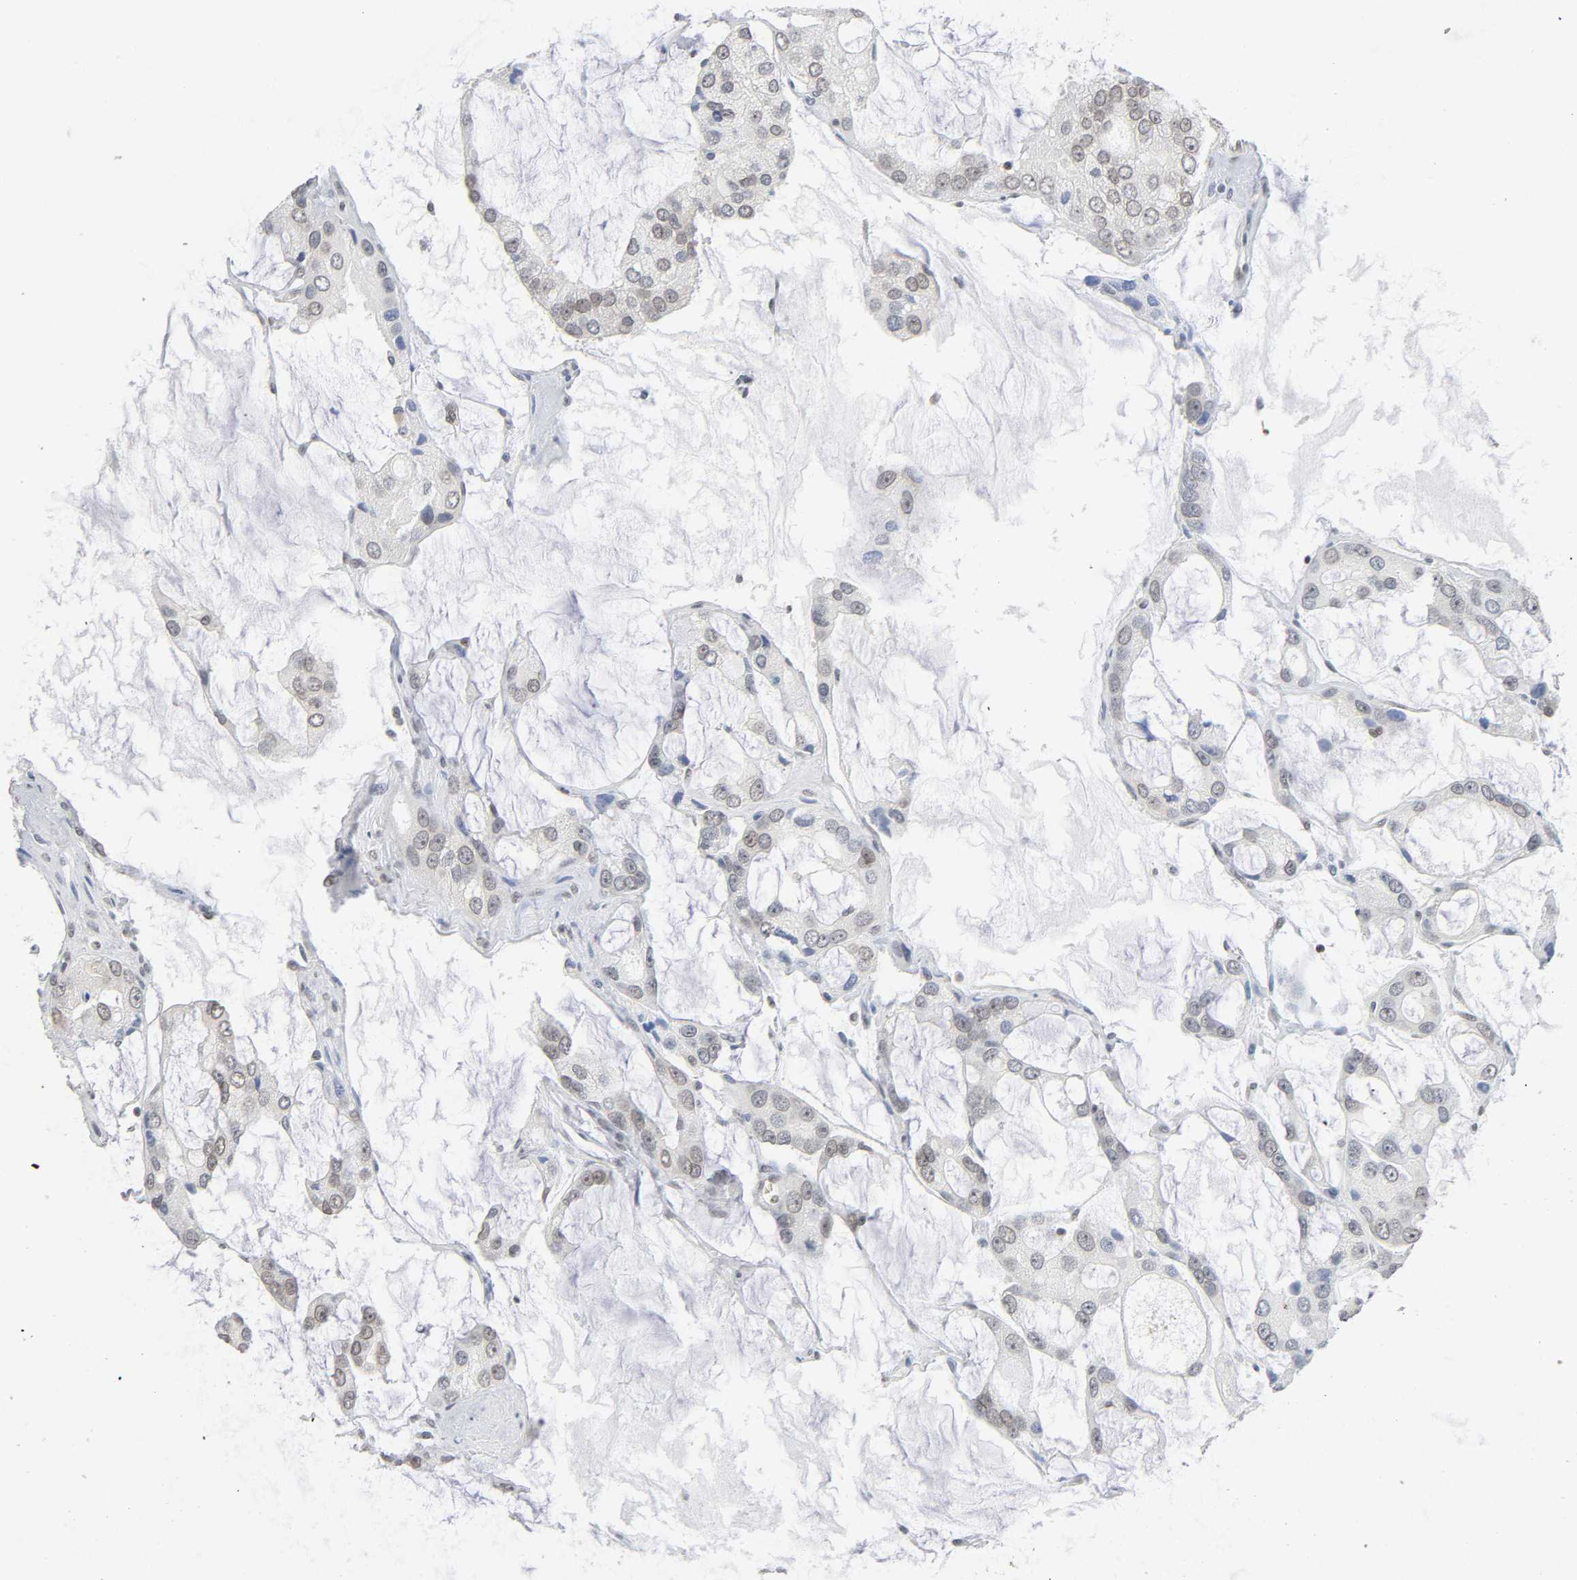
{"staining": {"intensity": "weak", "quantity": ">75%", "location": "nuclear"}, "tissue": "prostate cancer", "cell_type": "Tumor cells", "image_type": "cancer", "snomed": [{"axis": "morphology", "description": "Adenocarcinoma, High grade"}, {"axis": "topography", "description": "Prostate"}], "caption": "Immunohistochemical staining of human adenocarcinoma (high-grade) (prostate) demonstrates low levels of weak nuclear expression in approximately >75% of tumor cells.", "gene": "SUMO1", "patient": {"sex": "male", "age": 67}}